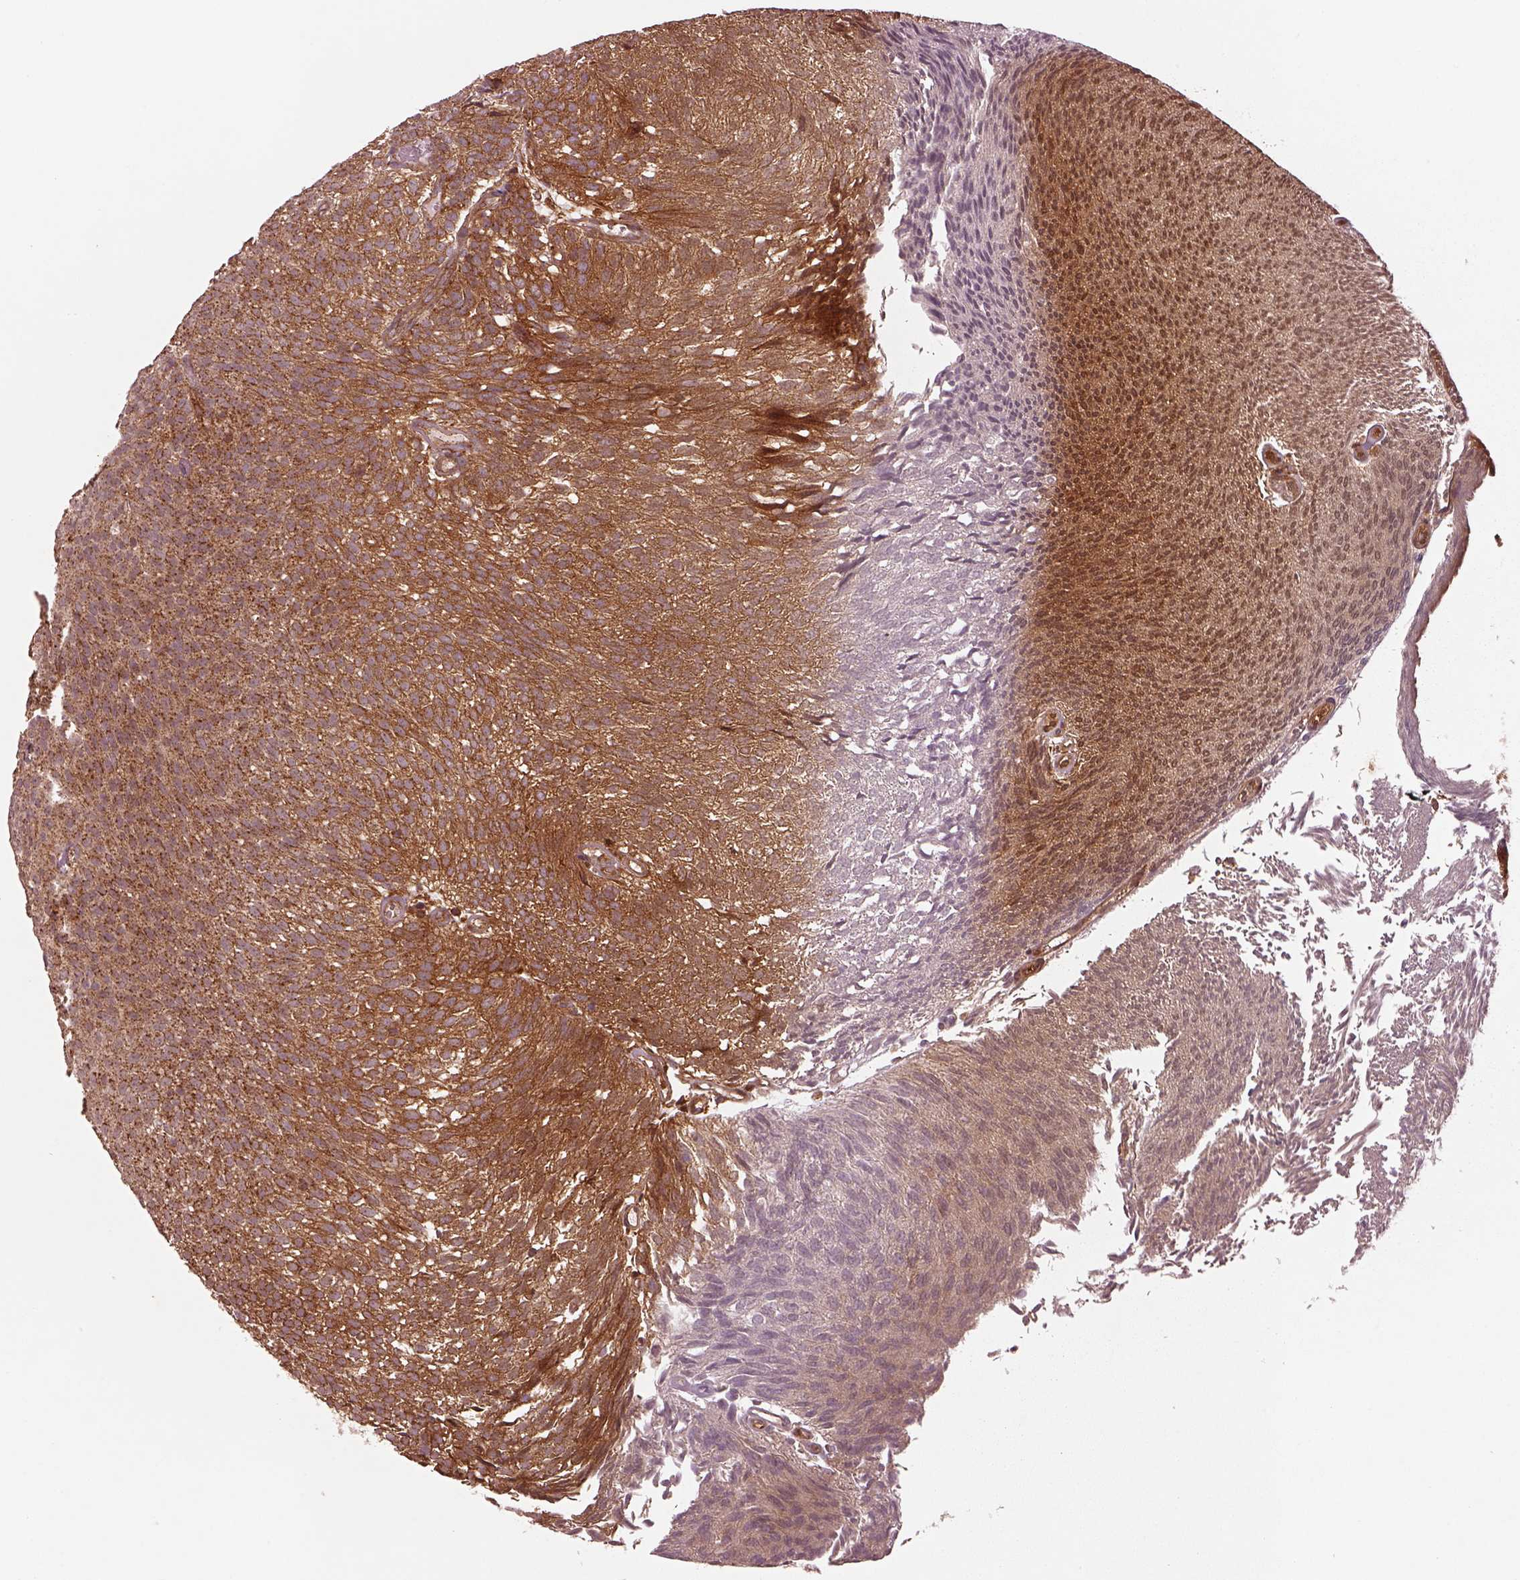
{"staining": {"intensity": "strong", "quantity": "25%-75%", "location": "cytoplasmic/membranous"}, "tissue": "urothelial cancer", "cell_type": "Tumor cells", "image_type": "cancer", "snomed": [{"axis": "morphology", "description": "Urothelial carcinoma, Low grade"}, {"axis": "topography", "description": "Urinary bladder"}], "caption": "Protein analysis of urothelial cancer tissue shows strong cytoplasmic/membranous staining in approximately 25%-75% of tumor cells.", "gene": "WASHC2A", "patient": {"sex": "male", "age": 77}}